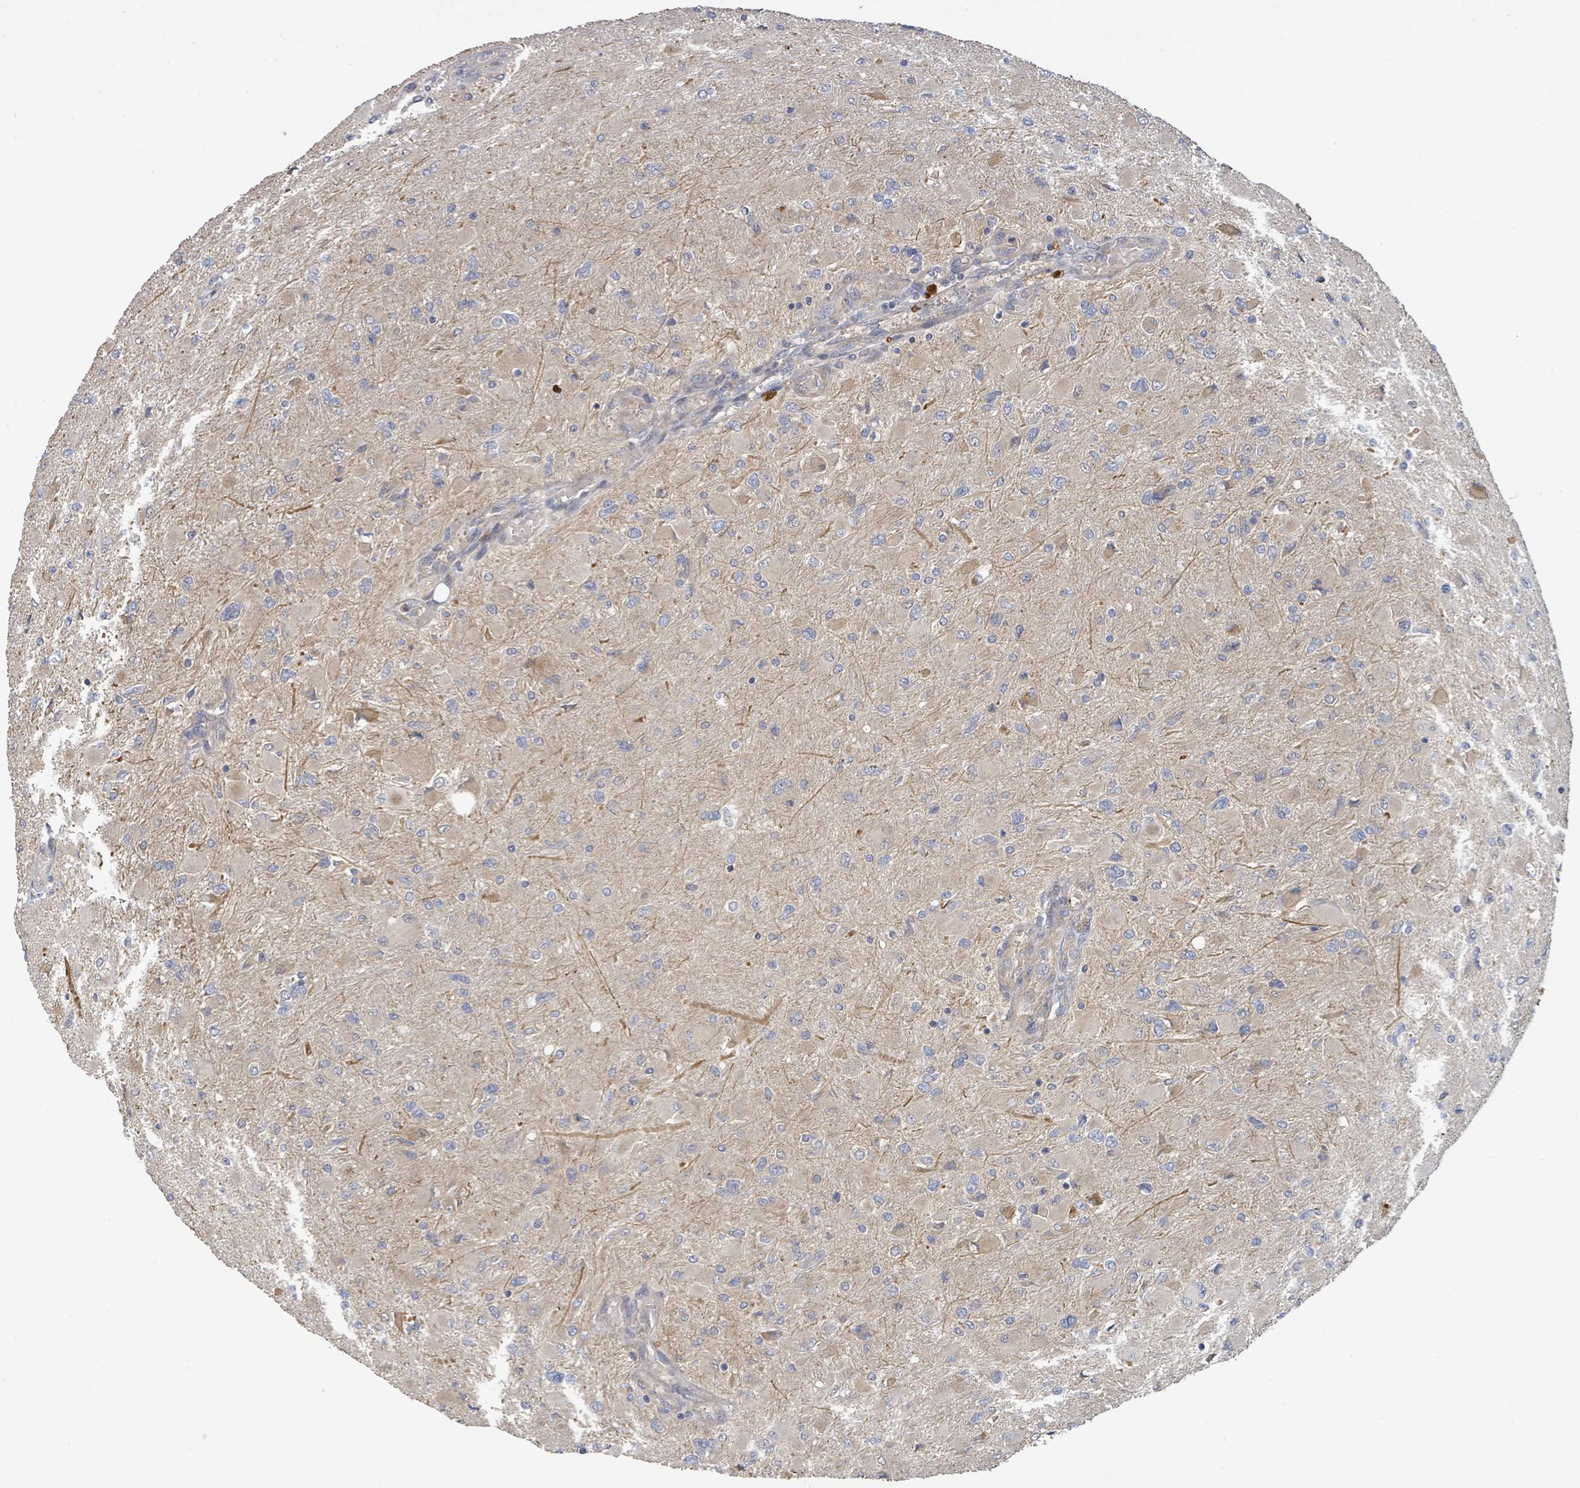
{"staining": {"intensity": "negative", "quantity": "none", "location": "none"}, "tissue": "glioma", "cell_type": "Tumor cells", "image_type": "cancer", "snomed": [{"axis": "morphology", "description": "Glioma, malignant, High grade"}, {"axis": "topography", "description": "Cerebral cortex"}], "caption": "This micrograph is of malignant glioma (high-grade) stained with immunohistochemistry (IHC) to label a protein in brown with the nuclei are counter-stained blue. There is no positivity in tumor cells.", "gene": "STARD4", "patient": {"sex": "female", "age": 36}}